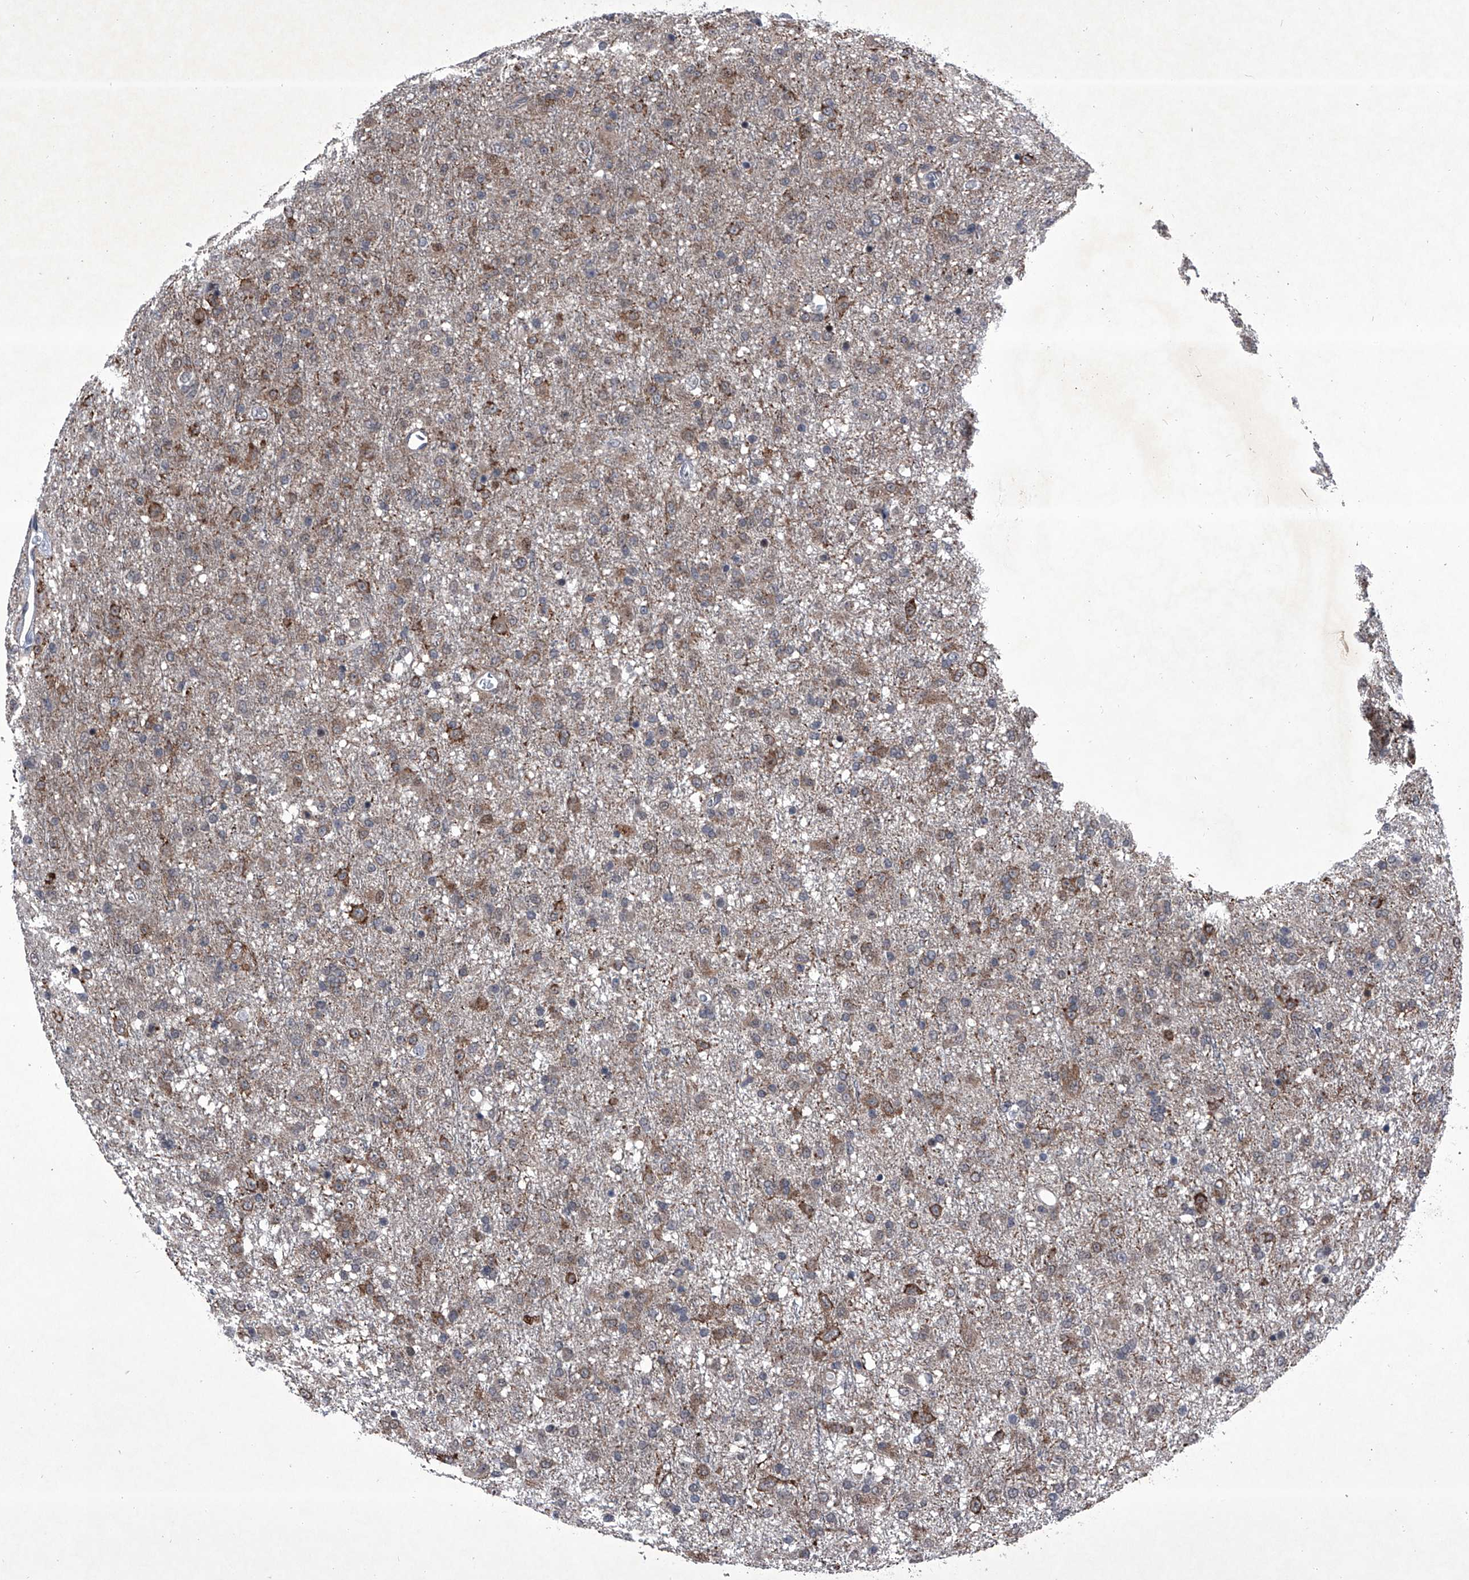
{"staining": {"intensity": "weak", "quantity": "25%-75%", "location": "cytoplasmic/membranous"}, "tissue": "glioma", "cell_type": "Tumor cells", "image_type": "cancer", "snomed": [{"axis": "morphology", "description": "Glioma, malignant, Low grade"}, {"axis": "topography", "description": "Brain"}], "caption": "Malignant low-grade glioma stained with DAB (3,3'-diaminobenzidine) immunohistochemistry displays low levels of weak cytoplasmic/membranous positivity in approximately 25%-75% of tumor cells.", "gene": "ELK4", "patient": {"sex": "male", "age": 65}}